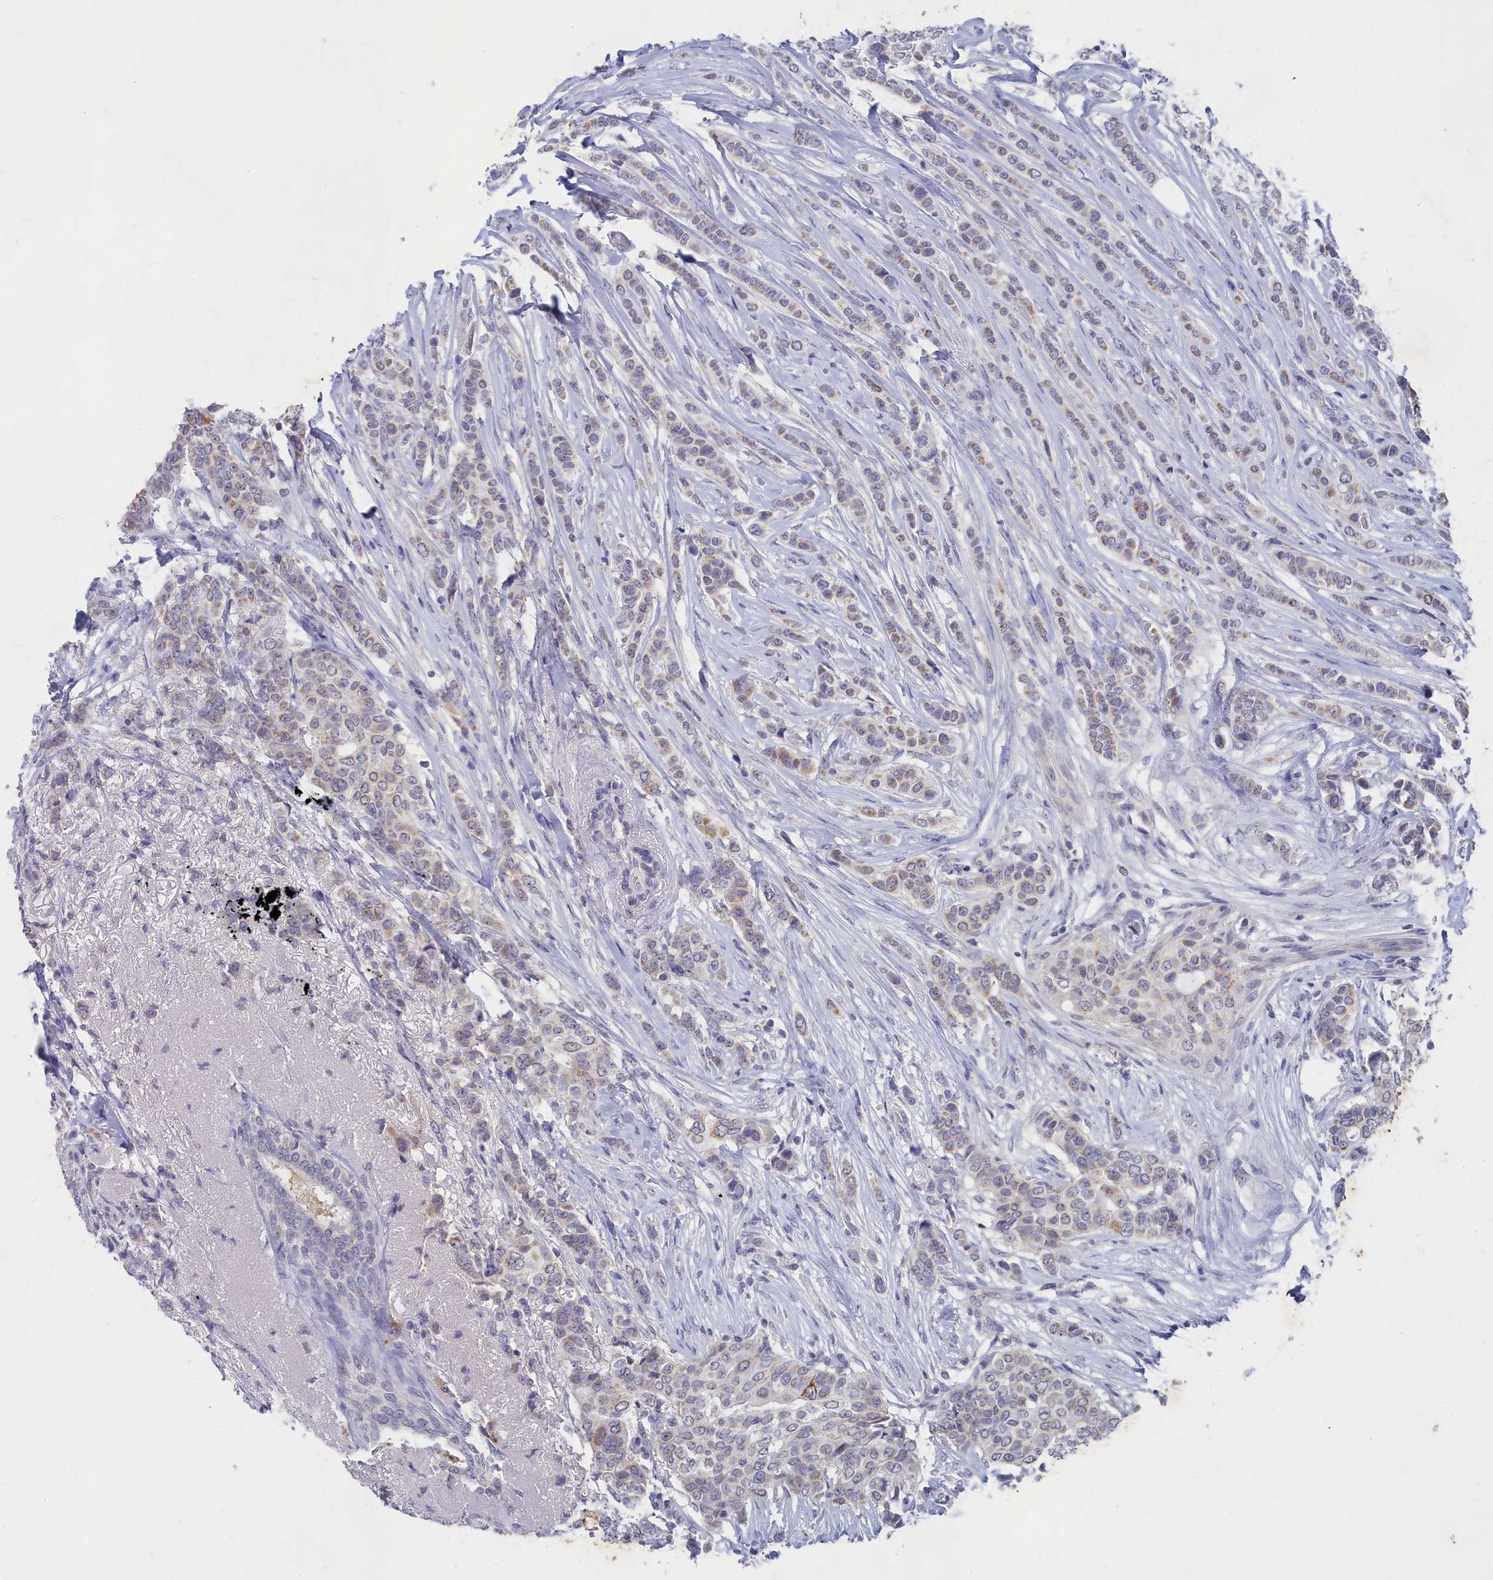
{"staining": {"intensity": "weak", "quantity": "25%-75%", "location": "cytoplasmic/membranous"}, "tissue": "breast cancer", "cell_type": "Tumor cells", "image_type": "cancer", "snomed": [{"axis": "morphology", "description": "Lobular carcinoma"}, {"axis": "topography", "description": "Breast"}], "caption": "Protein staining reveals weak cytoplasmic/membranous expression in approximately 25%-75% of tumor cells in breast cancer (lobular carcinoma). (IHC, brightfield microscopy, high magnification).", "gene": "LRIF1", "patient": {"sex": "female", "age": 51}}